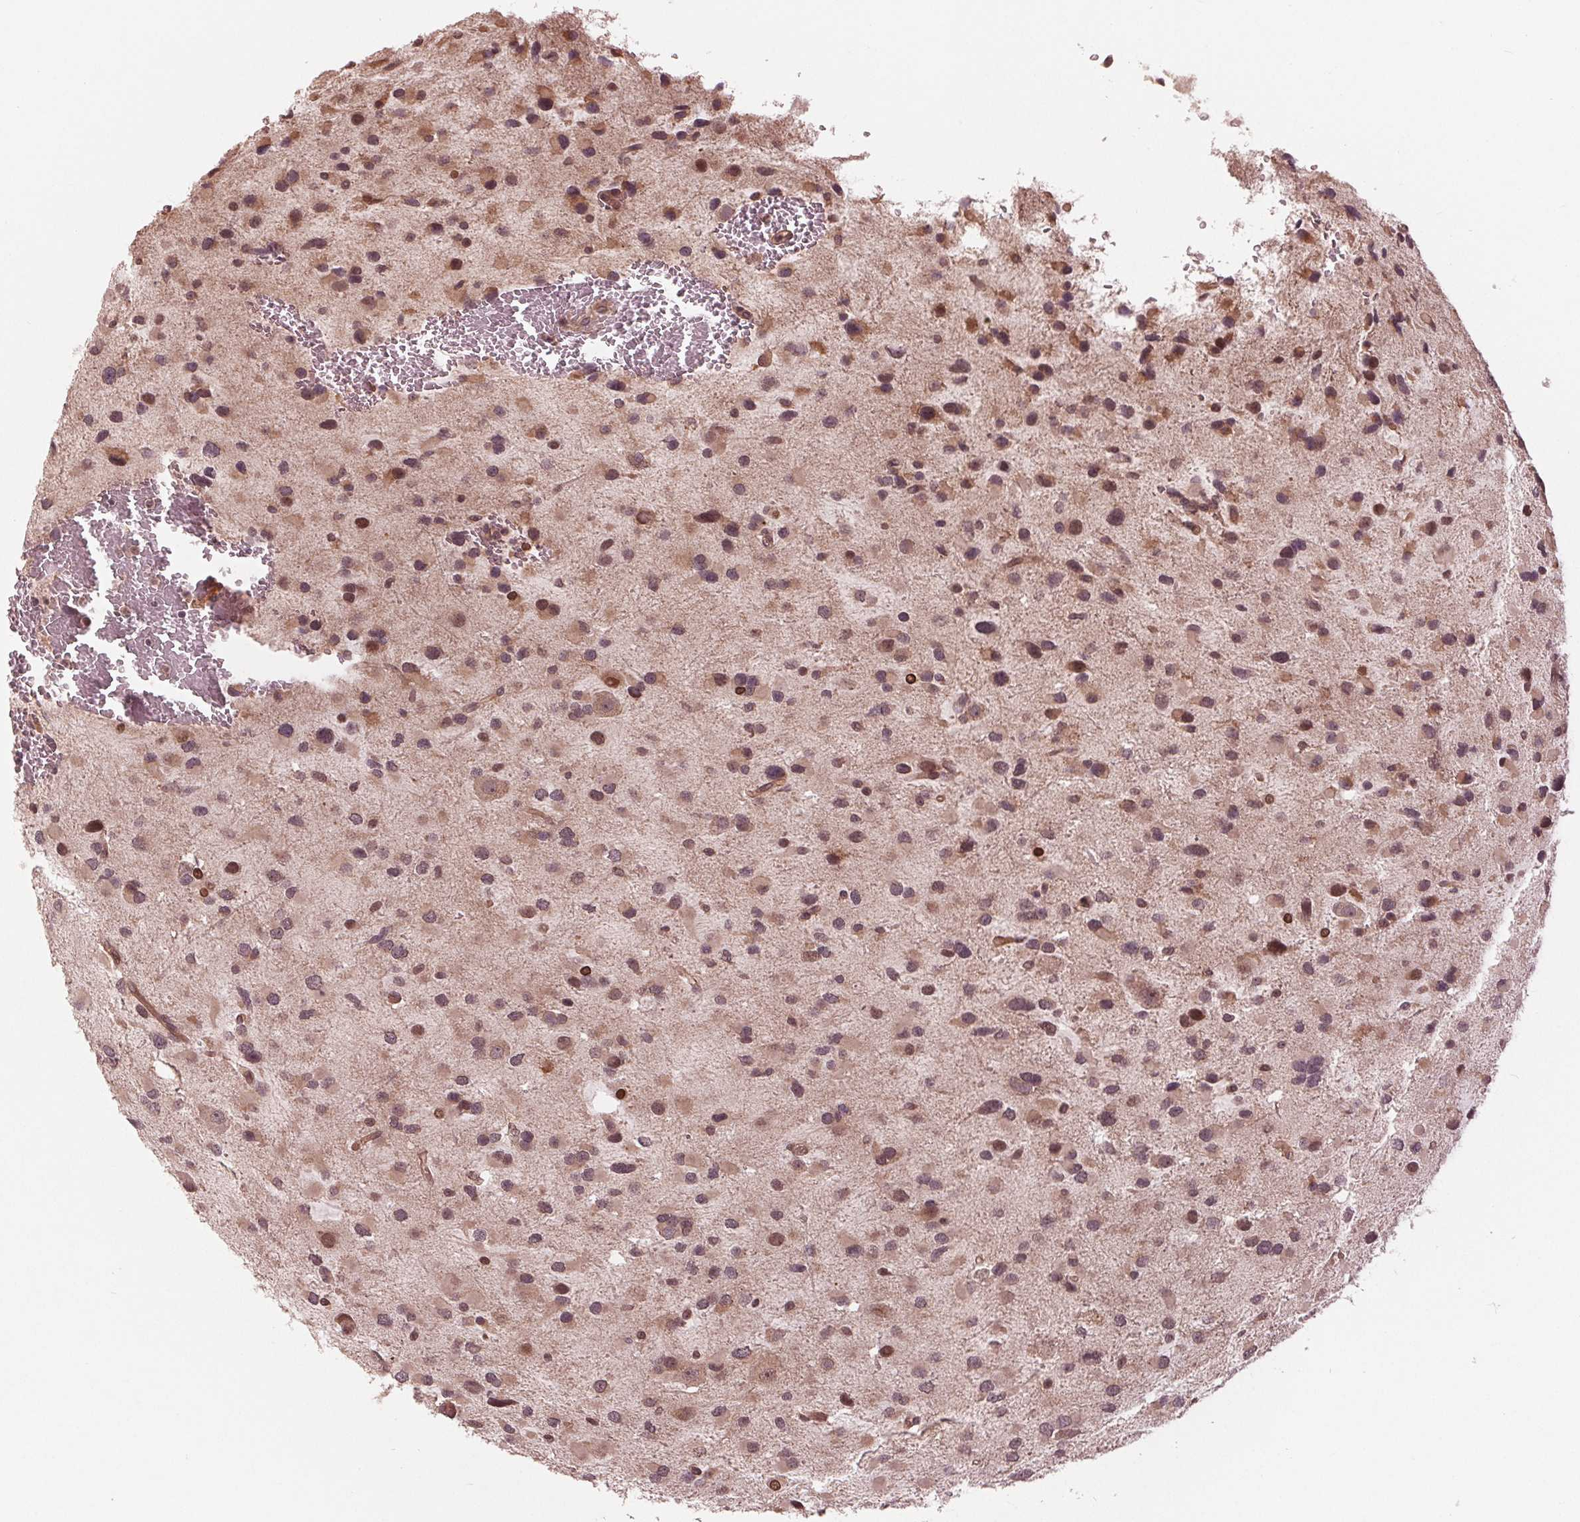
{"staining": {"intensity": "moderate", "quantity": "25%-75%", "location": "nuclear"}, "tissue": "glioma", "cell_type": "Tumor cells", "image_type": "cancer", "snomed": [{"axis": "morphology", "description": "Glioma, malignant, Low grade"}, {"axis": "topography", "description": "Brain"}], "caption": "There is medium levels of moderate nuclear expression in tumor cells of malignant low-grade glioma, as demonstrated by immunohistochemical staining (brown color).", "gene": "ZNF471", "patient": {"sex": "female", "age": 32}}